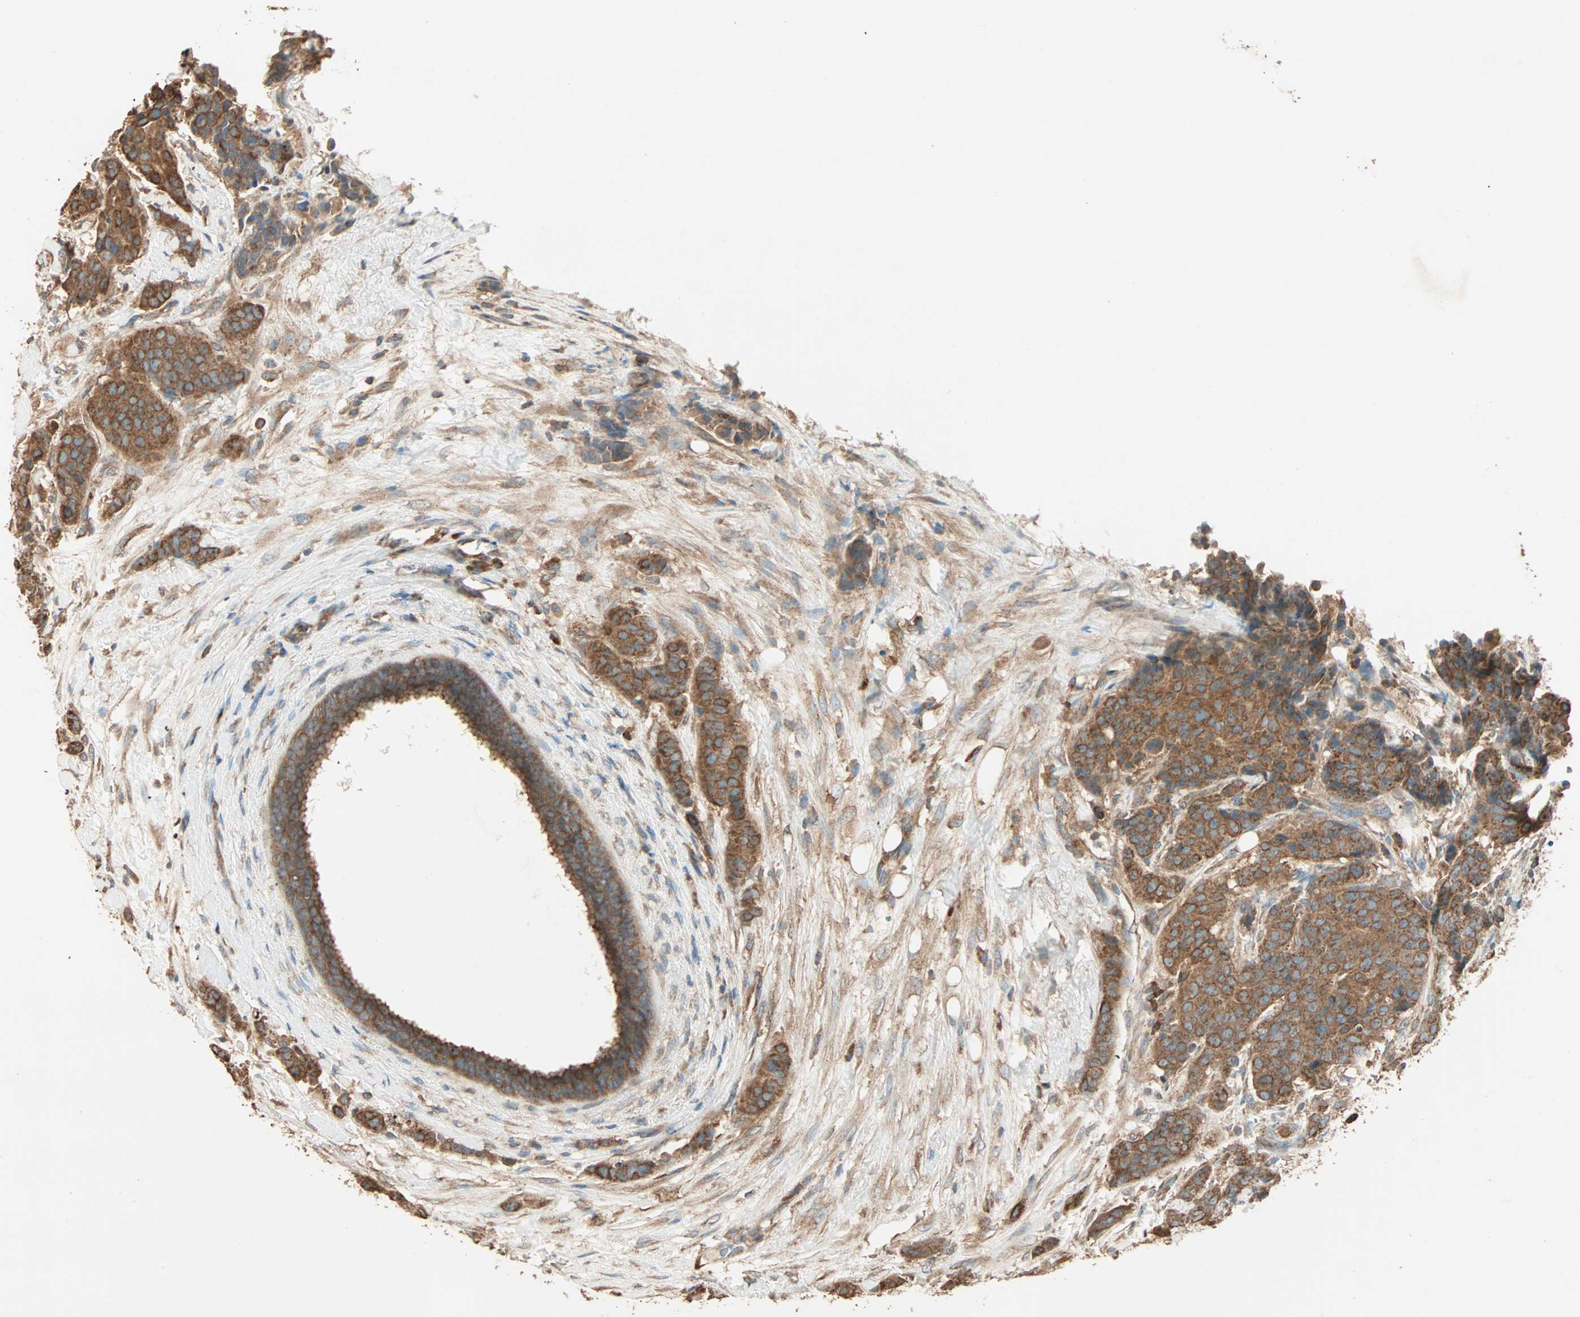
{"staining": {"intensity": "strong", "quantity": ">75%", "location": "cytoplasmic/membranous"}, "tissue": "breast cancer", "cell_type": "Tumor cells", "image_type": "cancer", "snomed": [{"axis": "morphology", "description": "Duct carcinoma"}, {"axis": "topography", "description": "Breast"}], "caption": "The immunohistochemical stain labels strong cytoplasmic/membranous expression in tumor cells of breast cancer (infiltrating ductal carcinoma) tissue.", "gene": "EIF4G2", "patient": {"sex": "female", "age": 40}}